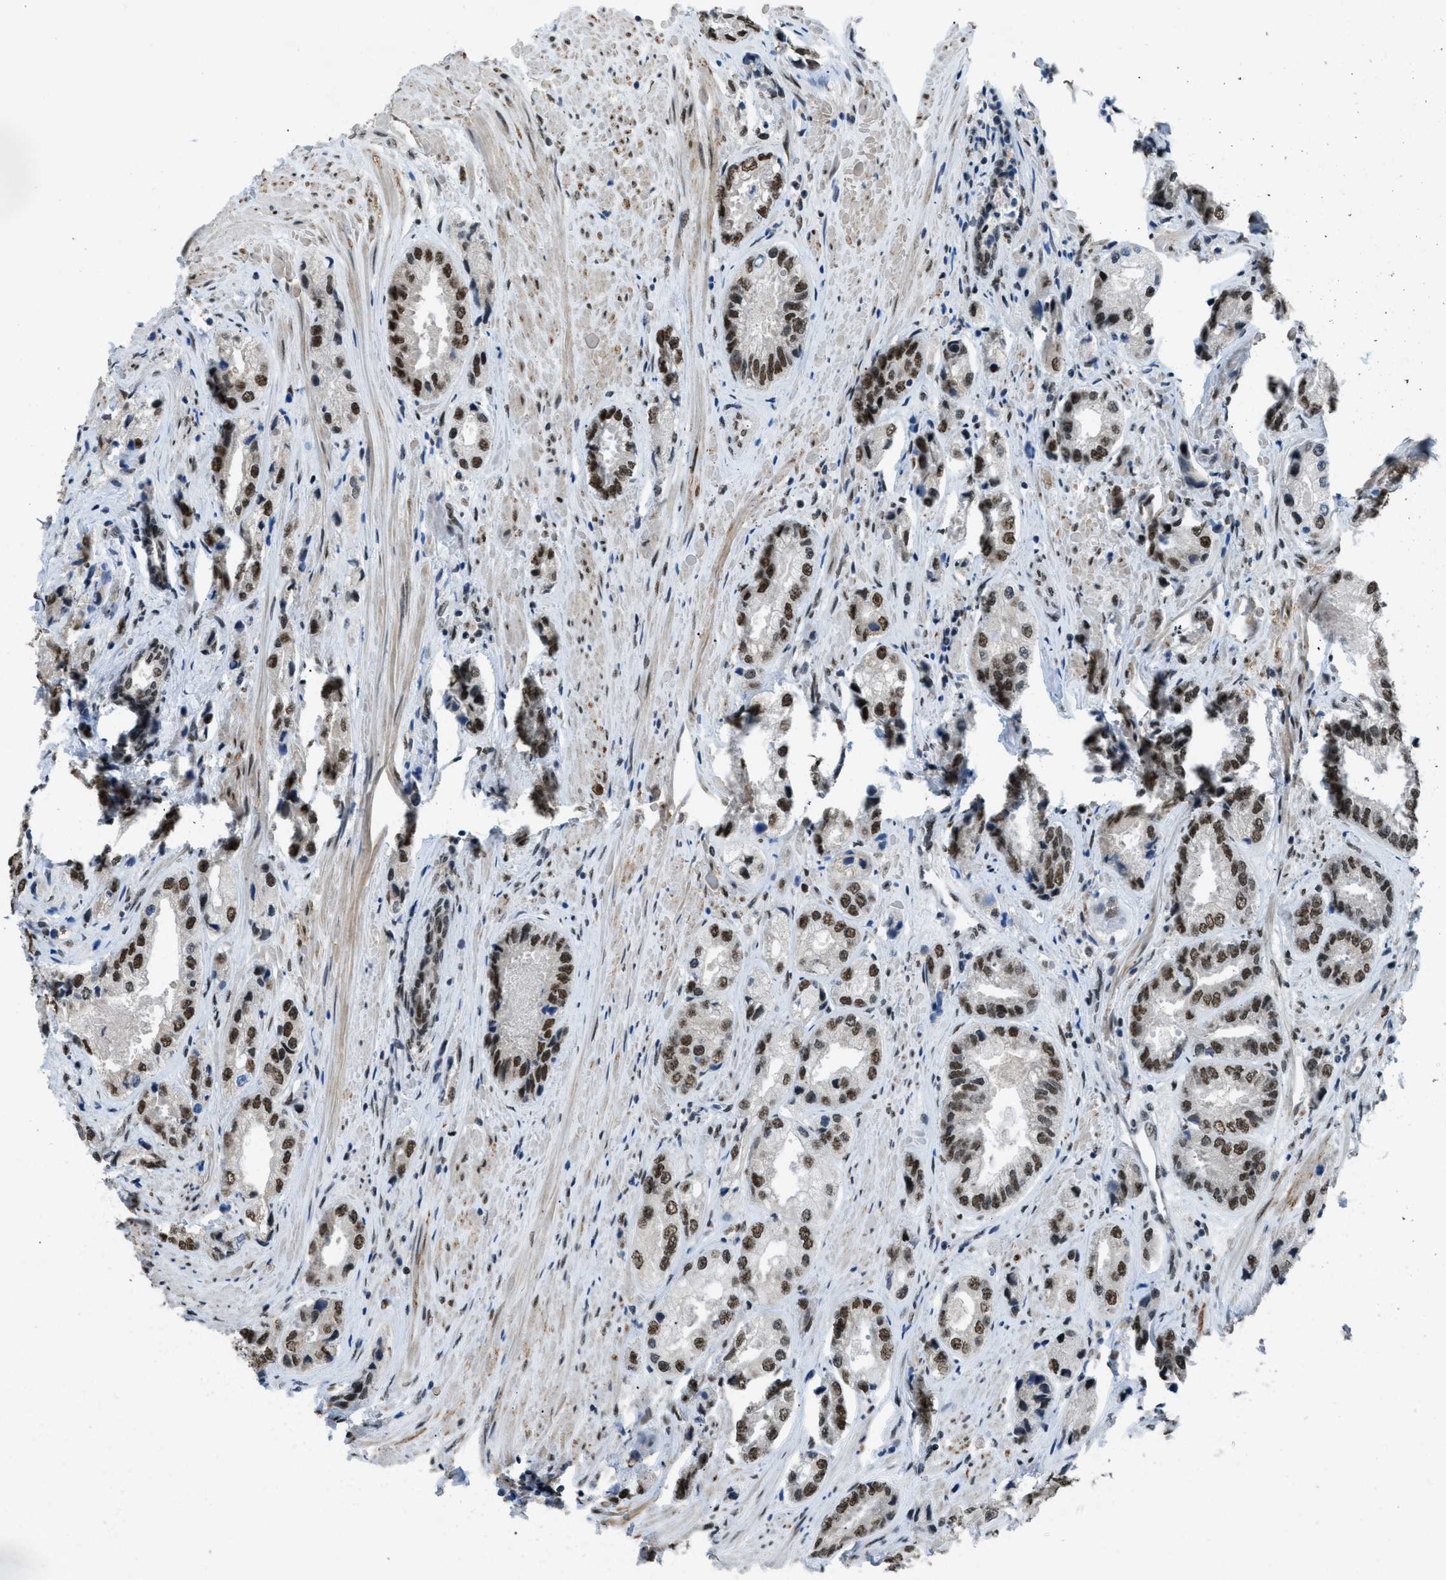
{"staining": {"intensity": "strong", "quantity": ">75%", "location": "nuclear"}, "tissue": "prostate cancer", "cell_type": "Tumor cells", "image_type": "cancer", "snomed": [{"axis": "morphology", "description": "Adenocarcinoma, High grade"}, {"axis": "topography", "description": "Prostate"}], "caption": "There is high levels of strong nuclear expression in tumor cells of prostate cancer, as demonstrated by immunohistochemical staining (brown color).", "gene": "GATAD2B", "patient": {"sex": "male", "age": 61}}